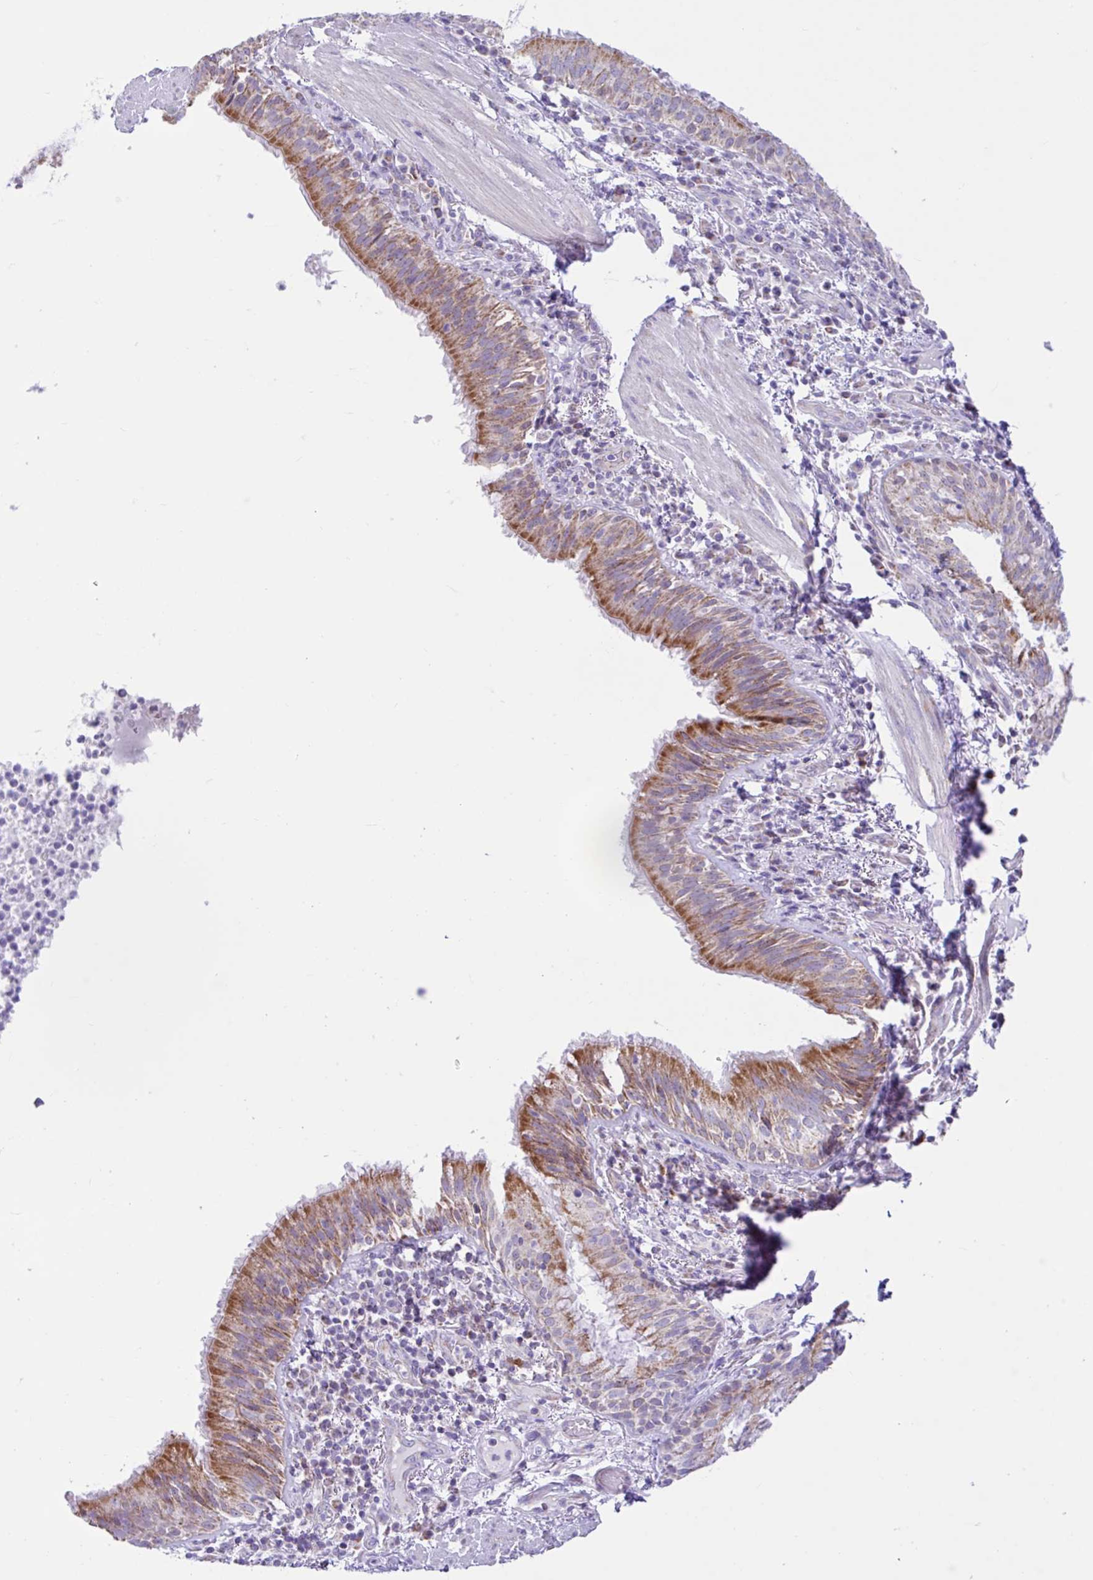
{"staining": {"intensity": "strong", "quantity": "25%-75%", "location": "cytoplasmic/membranous"}, "tissue": "bronchus", "cell_type": "Respiratory epithelial cells", "image_type": "normal", "snomed": [{"axis": "morphology", "description": "Normal tissue, NOS"}, {"axis": "topography", "description": "Cartilage tissue"}, {"axis": "topography", "description": "Bronchus"}], "caption": "The micrograph displays immunohistochemical staining of unremarkable bronchus. There is strong cytoplasmic/membranous expression is identified in about 25%-75% of respiratory epithelial cells.", "gene": "NDUFS2", "patient": {"sex": "male", "age": 56}}